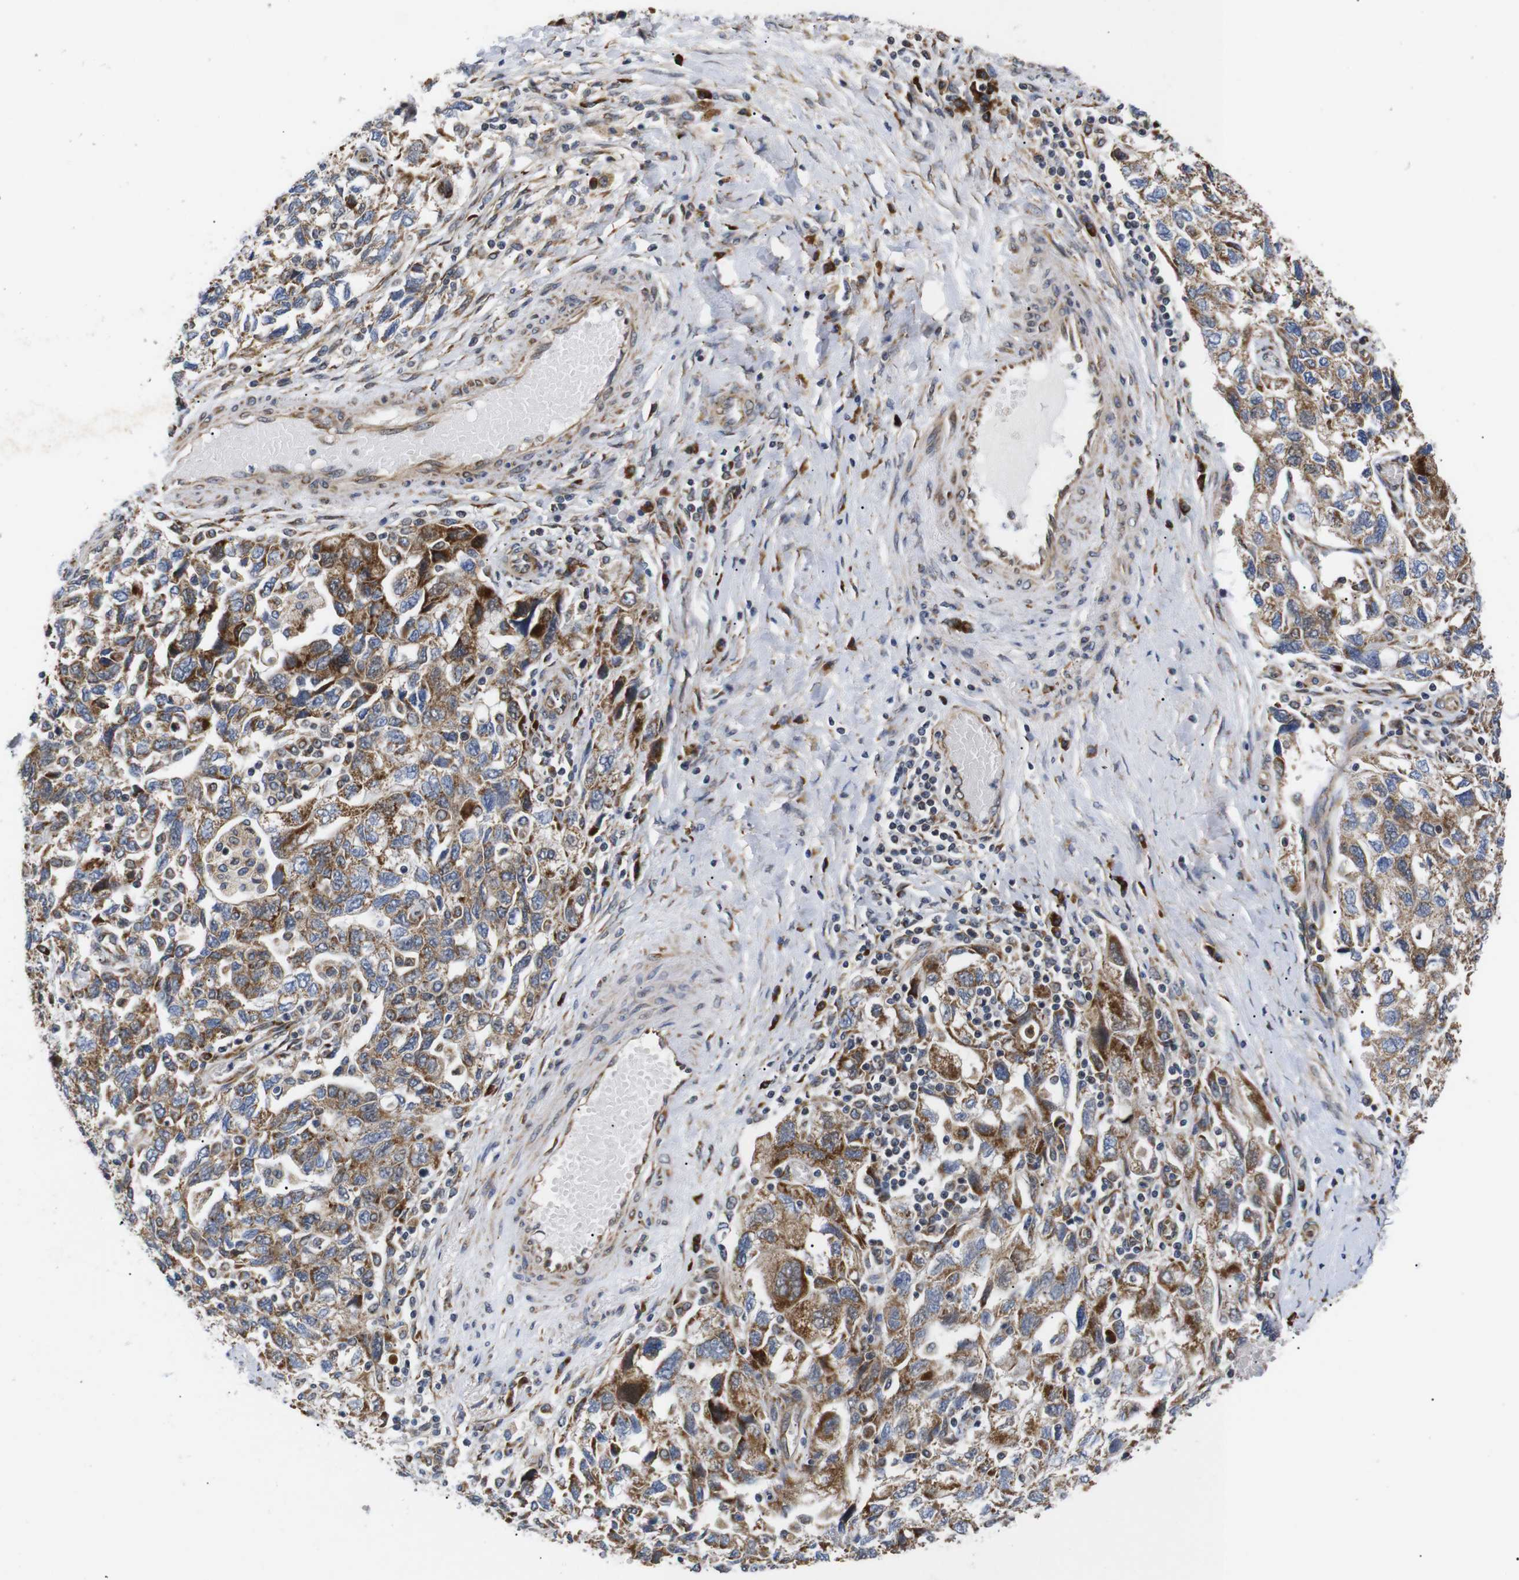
{"staining": {"intensity": "strong", "quantity": ">75%", "location": "cytoplasmic/membranous"}, "tissue": "ovarian cancer", "cell_type": "Tumor cells", "image_type": "cancer", "snomed": [{"axis": "morphology", "description": "Carcinoma, NOS"}, {"axis": "morphology", "description": "Cystadenocarcinoma, serous, NOS"}, {"axis": "topography", "description": "Ovary"}], "caption": "A histopathology image of ovarian cancer stained for a protein exhibits strong cytoplasmic/membranous brown staining in tumor cells.", "gene": "KANK4", "patient": {"sex": "female", "age": 69}}